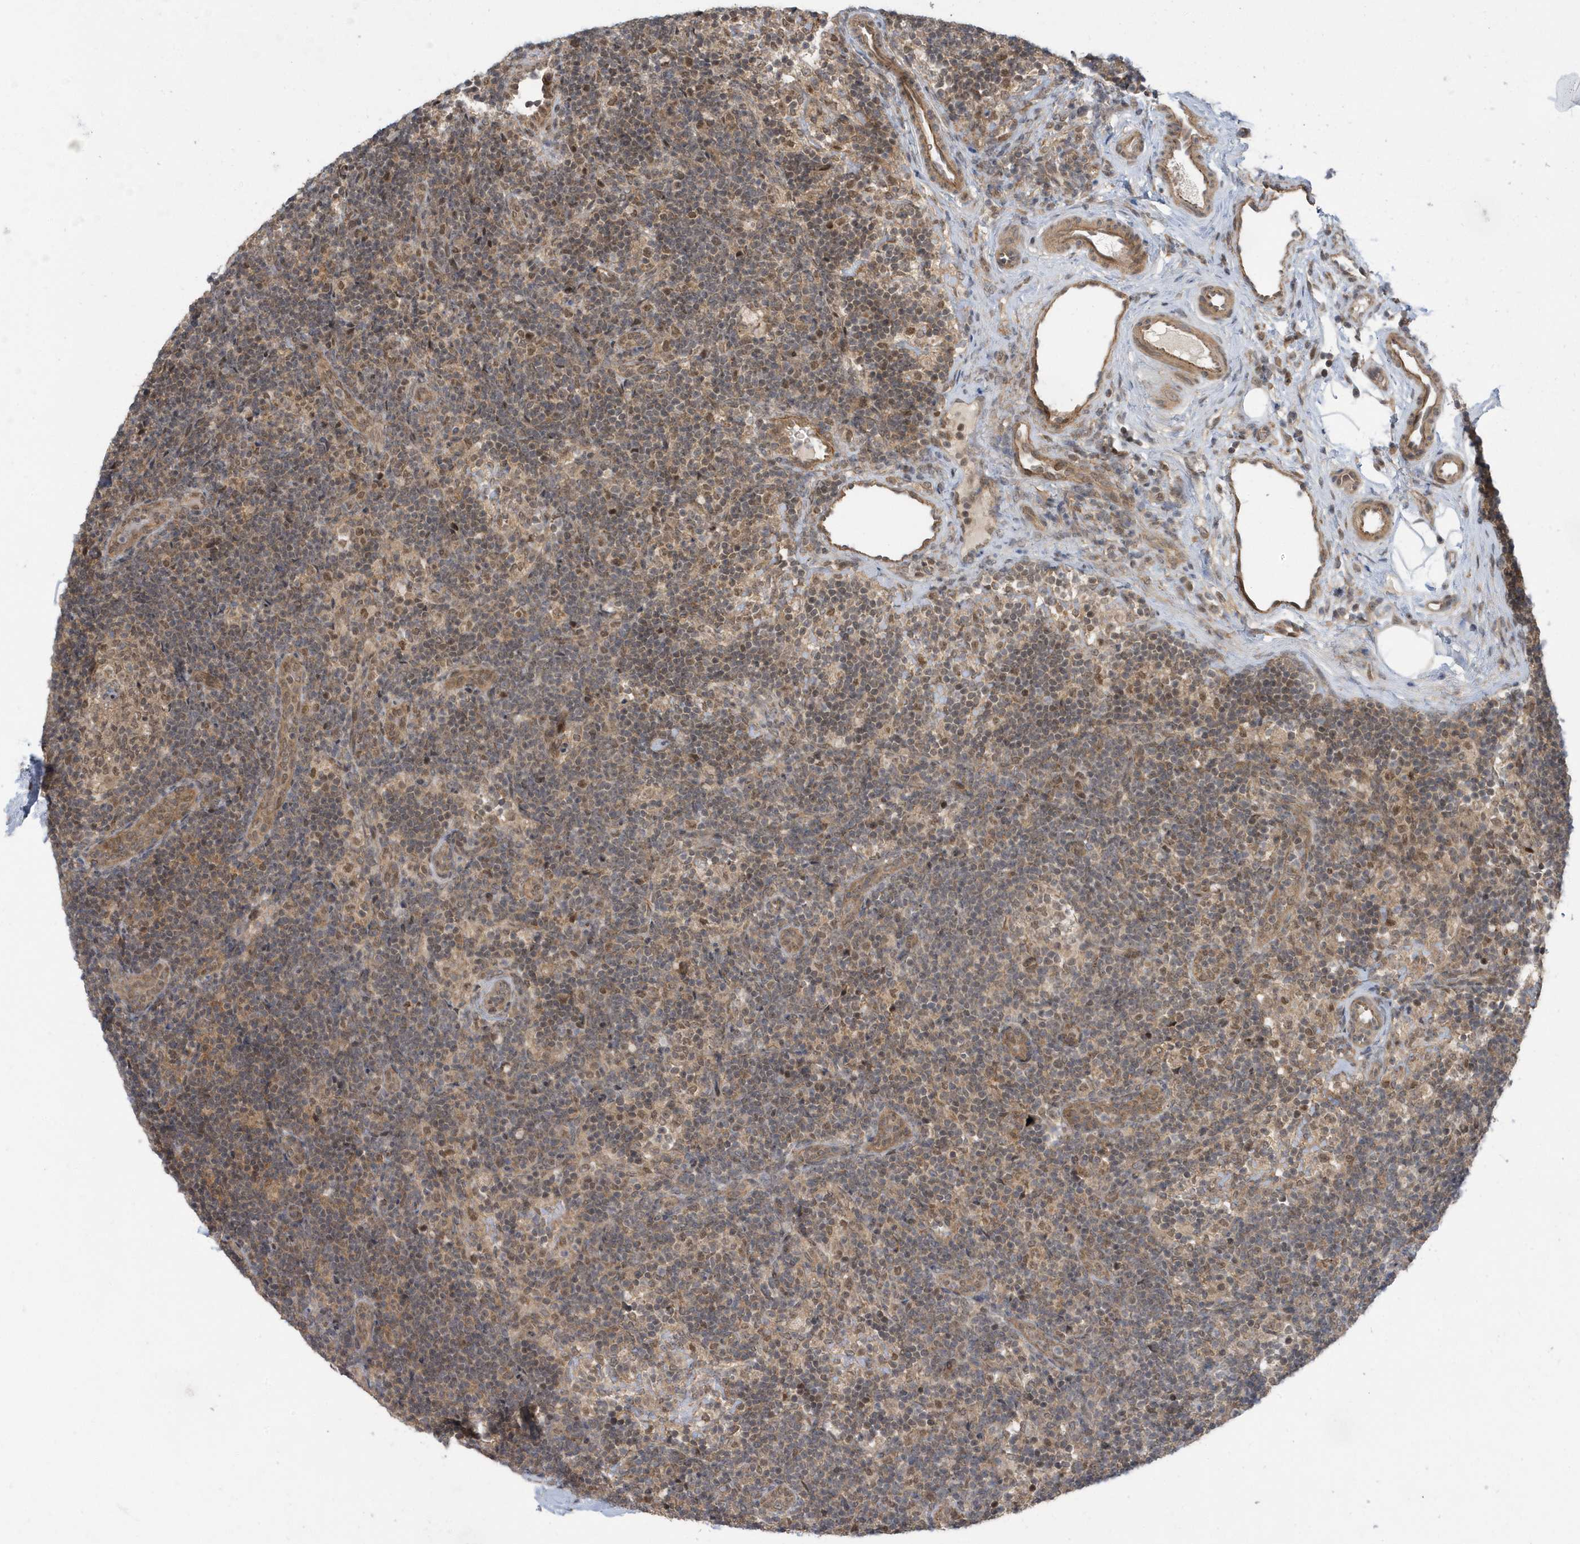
{"staining": {"intensity": "moderate", "quantity": "25%-75%", "location": "nuclear"}, "tissue": "lymph node", "cell_type": "Germinal center cells", "image_type": "normal", "snomed": [{"axis": "morphology", "description": "Normal tissue, NOS"}, {"axis": "topography", "description": "Lymph node"}], "caption": "Lymph node stained for a protein (brown) exhibits moderate nuclear positive staining in approximately 25%-75% of germinal center cells.", "gene": "USP53", "patient": {"sex": "female", "age": 22}}